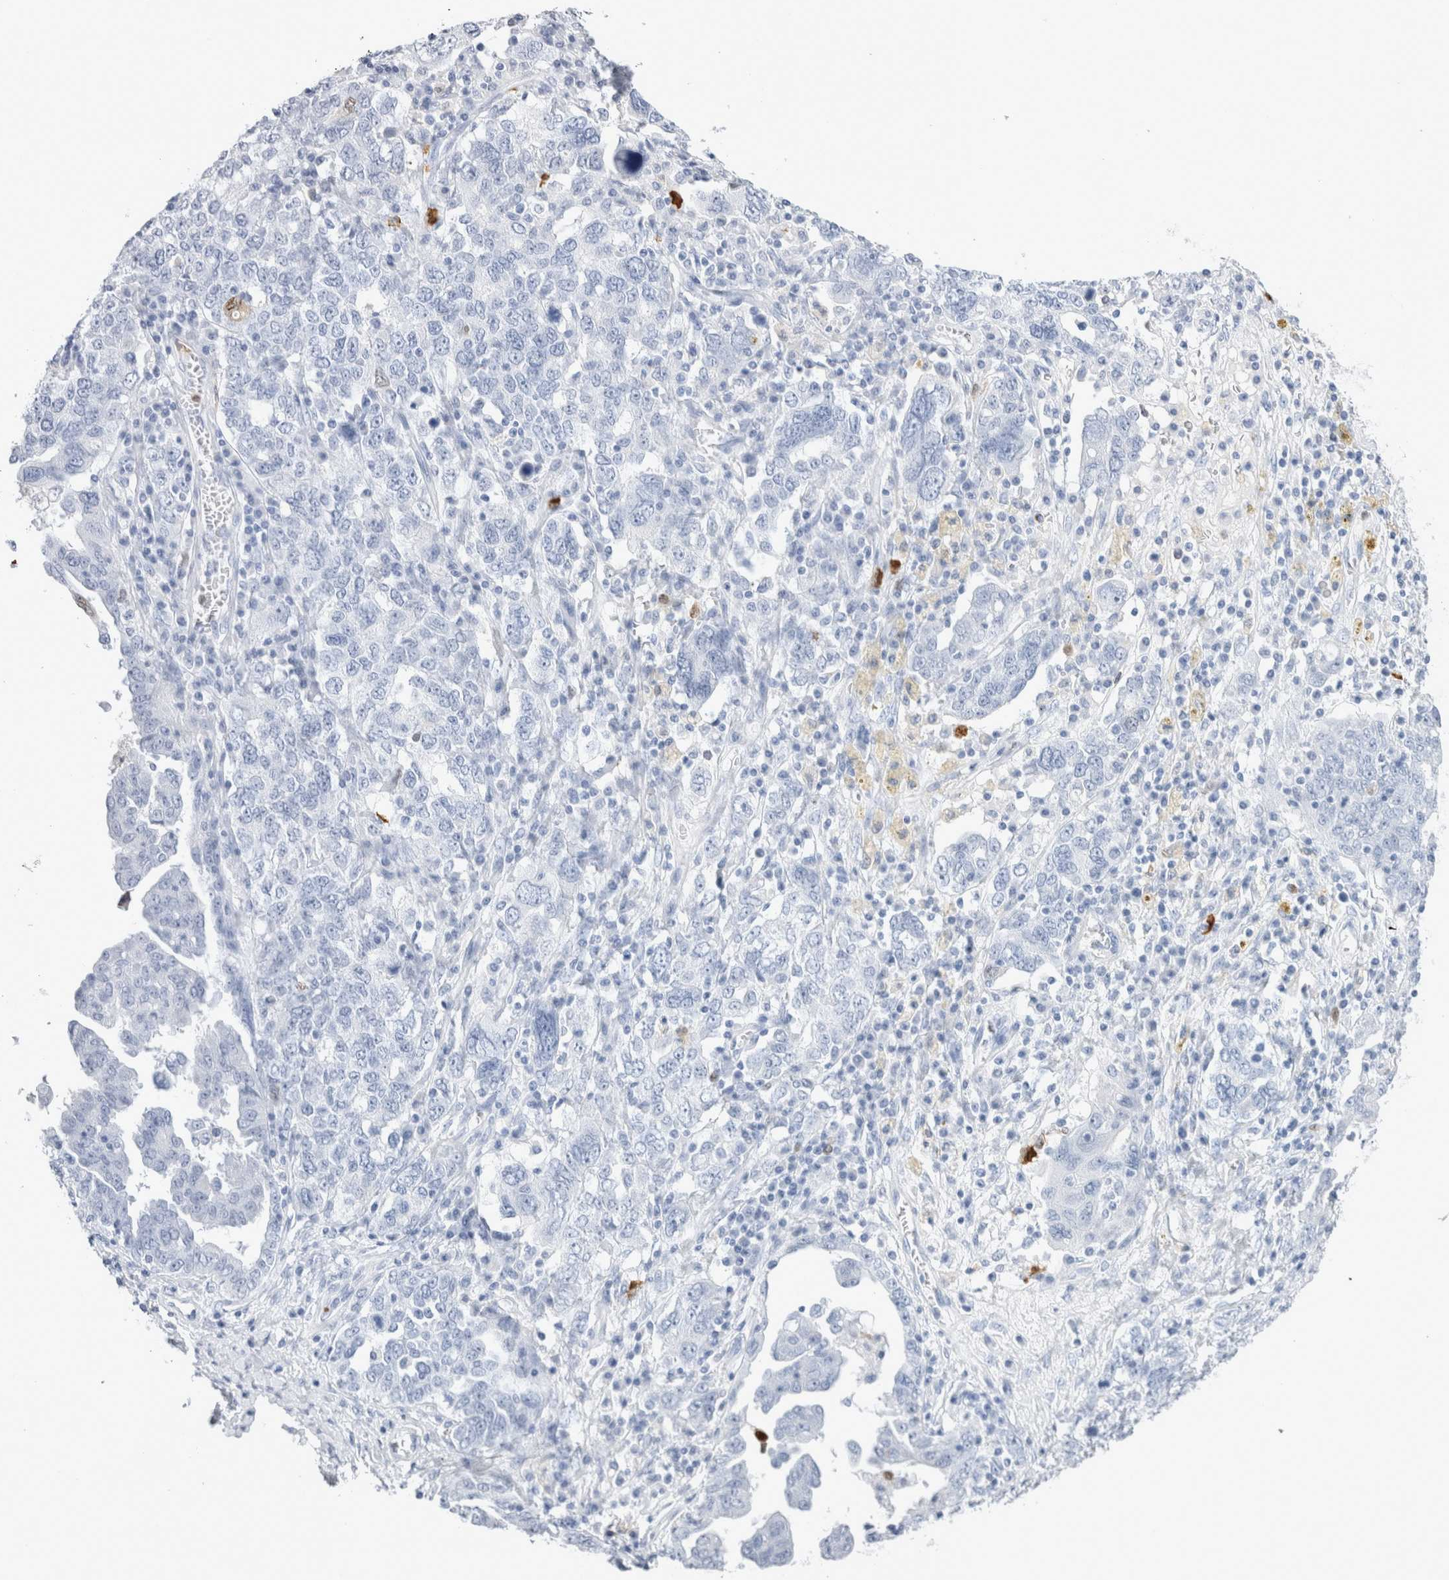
{"staining": {"intensity": "negative", "quantity": "none", "location": "none"}, "tissue": "ovarian cancer", "cell_type": "Tumor cells", "image_type": "cancer", "snomed": [{"axis": "morphology", "description": "Carcinoma, endometroid"}, {"axis": "topography", "description": "Ovary"}], "caption": "Ovarian endometroid carcinoma was stained to show a protein in brown. There is no significant positivity in tumor cells. (Immunohistochemistry, brightfield microscopy, high magnification).", "gene": "SLC10A5", "patient": {"sex": "female", "age": 62}}